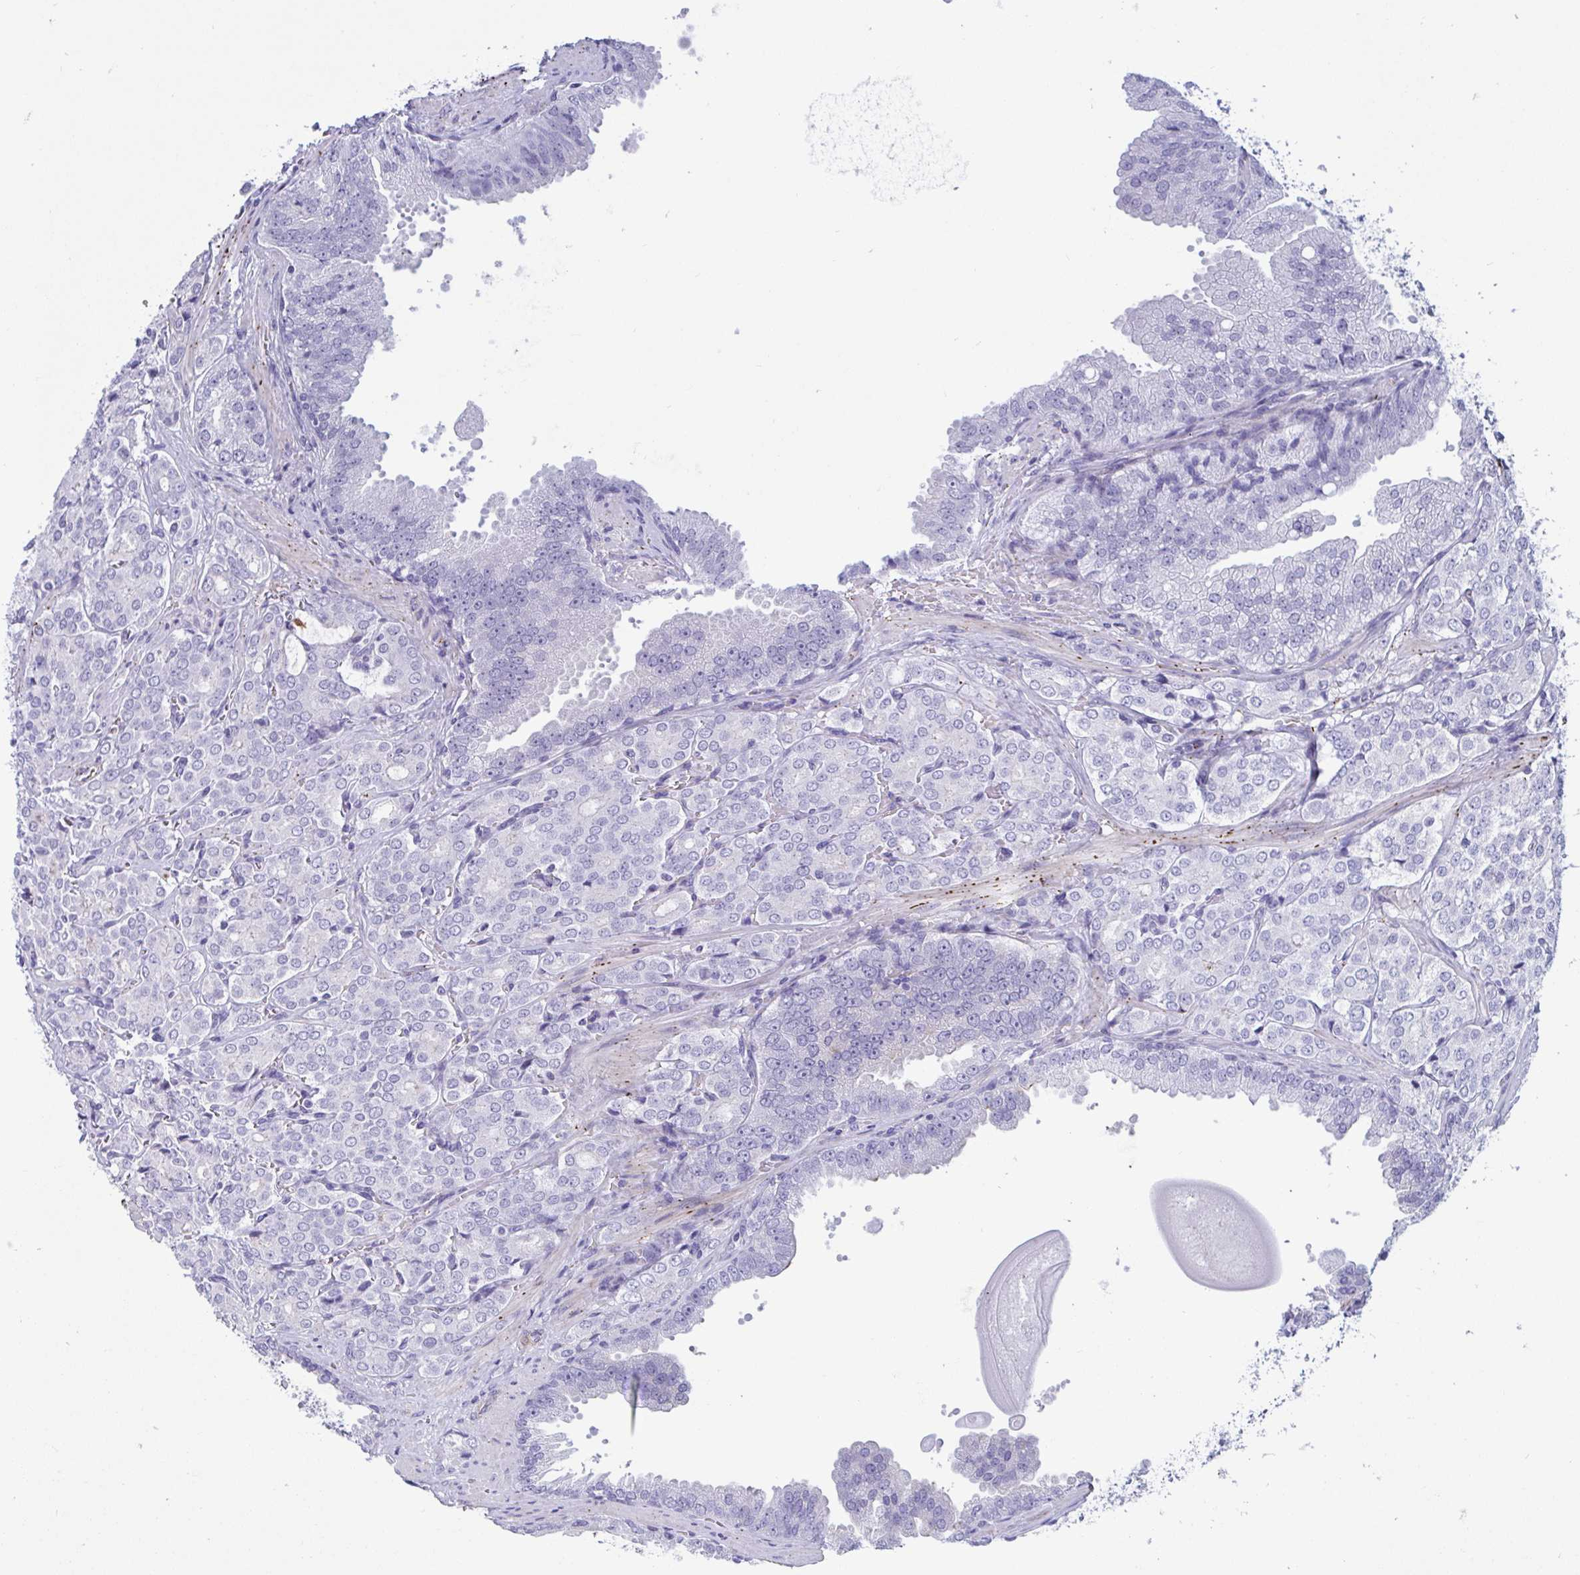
{"staining": {"intensity": "negative", "quantity": "none", "location": "none"}, "tissue": "prostate cancer", "cell_type": "Tumor cells", "image_type": "cancer", "snomed": [{"axis": "morphology", "description": "Adenocarcinoma, Low grade"}, {"axis": "topography", "description": "Prostate"}], "caption": "Immunohistochemistry (IHC) micrograph of human adenocarcinoma (low-grade) (prostate) stained for a protein (brown), which shows no expression in tumor cells.", "gene": "UBL3", "patient": {"sex": "male", "age": 67}}